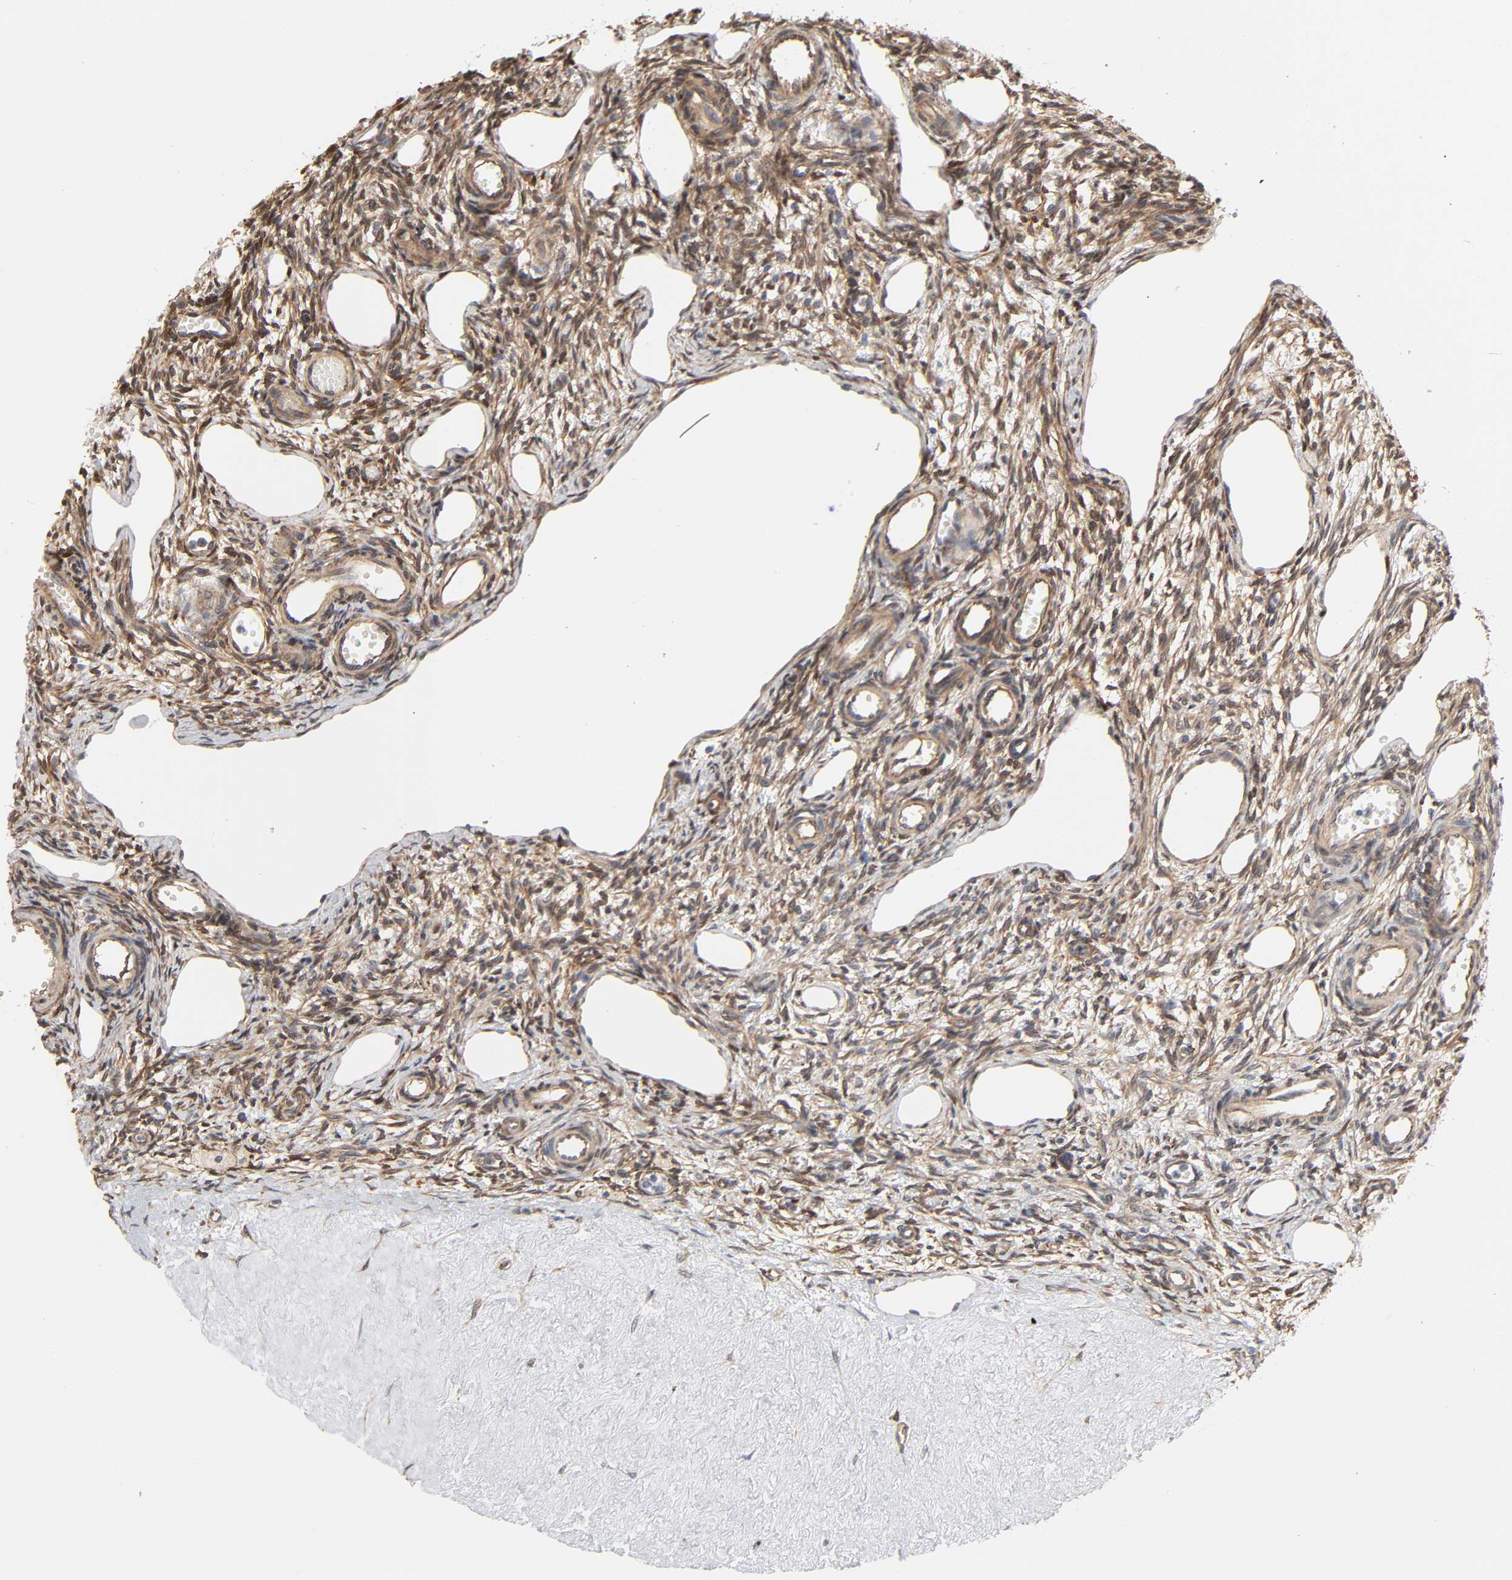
{"staining": {"intensity": "moderate", "quantity": ">75%", "location": "cytoplasmic/membranous,nuclear"}, "tissue": "ovary", "cell_type": "Ovarian stroma cells", "image_type": "normal", "snomed": [{"axis": "morphology", "description": "Normal tissue, NOS"}, {"axis": "topography", "description": "Ovary"}], "caption": "IHC (DAB (3,3'-diaminobenzidine)) staining of benign human ovary reveals moderate cytoplasmic/membranous,nuclear protein staining in about >75% of ovarian stroma cells. The staining was performed using DAB (3,3'-diaminobenzidine) to visualize the protein expression in brown, while the nuclei were stained in blue with hematoxylin (Magnification: 20x).", "gene": "NDRG2", "patient": {"sex": "female", "age": 33}}